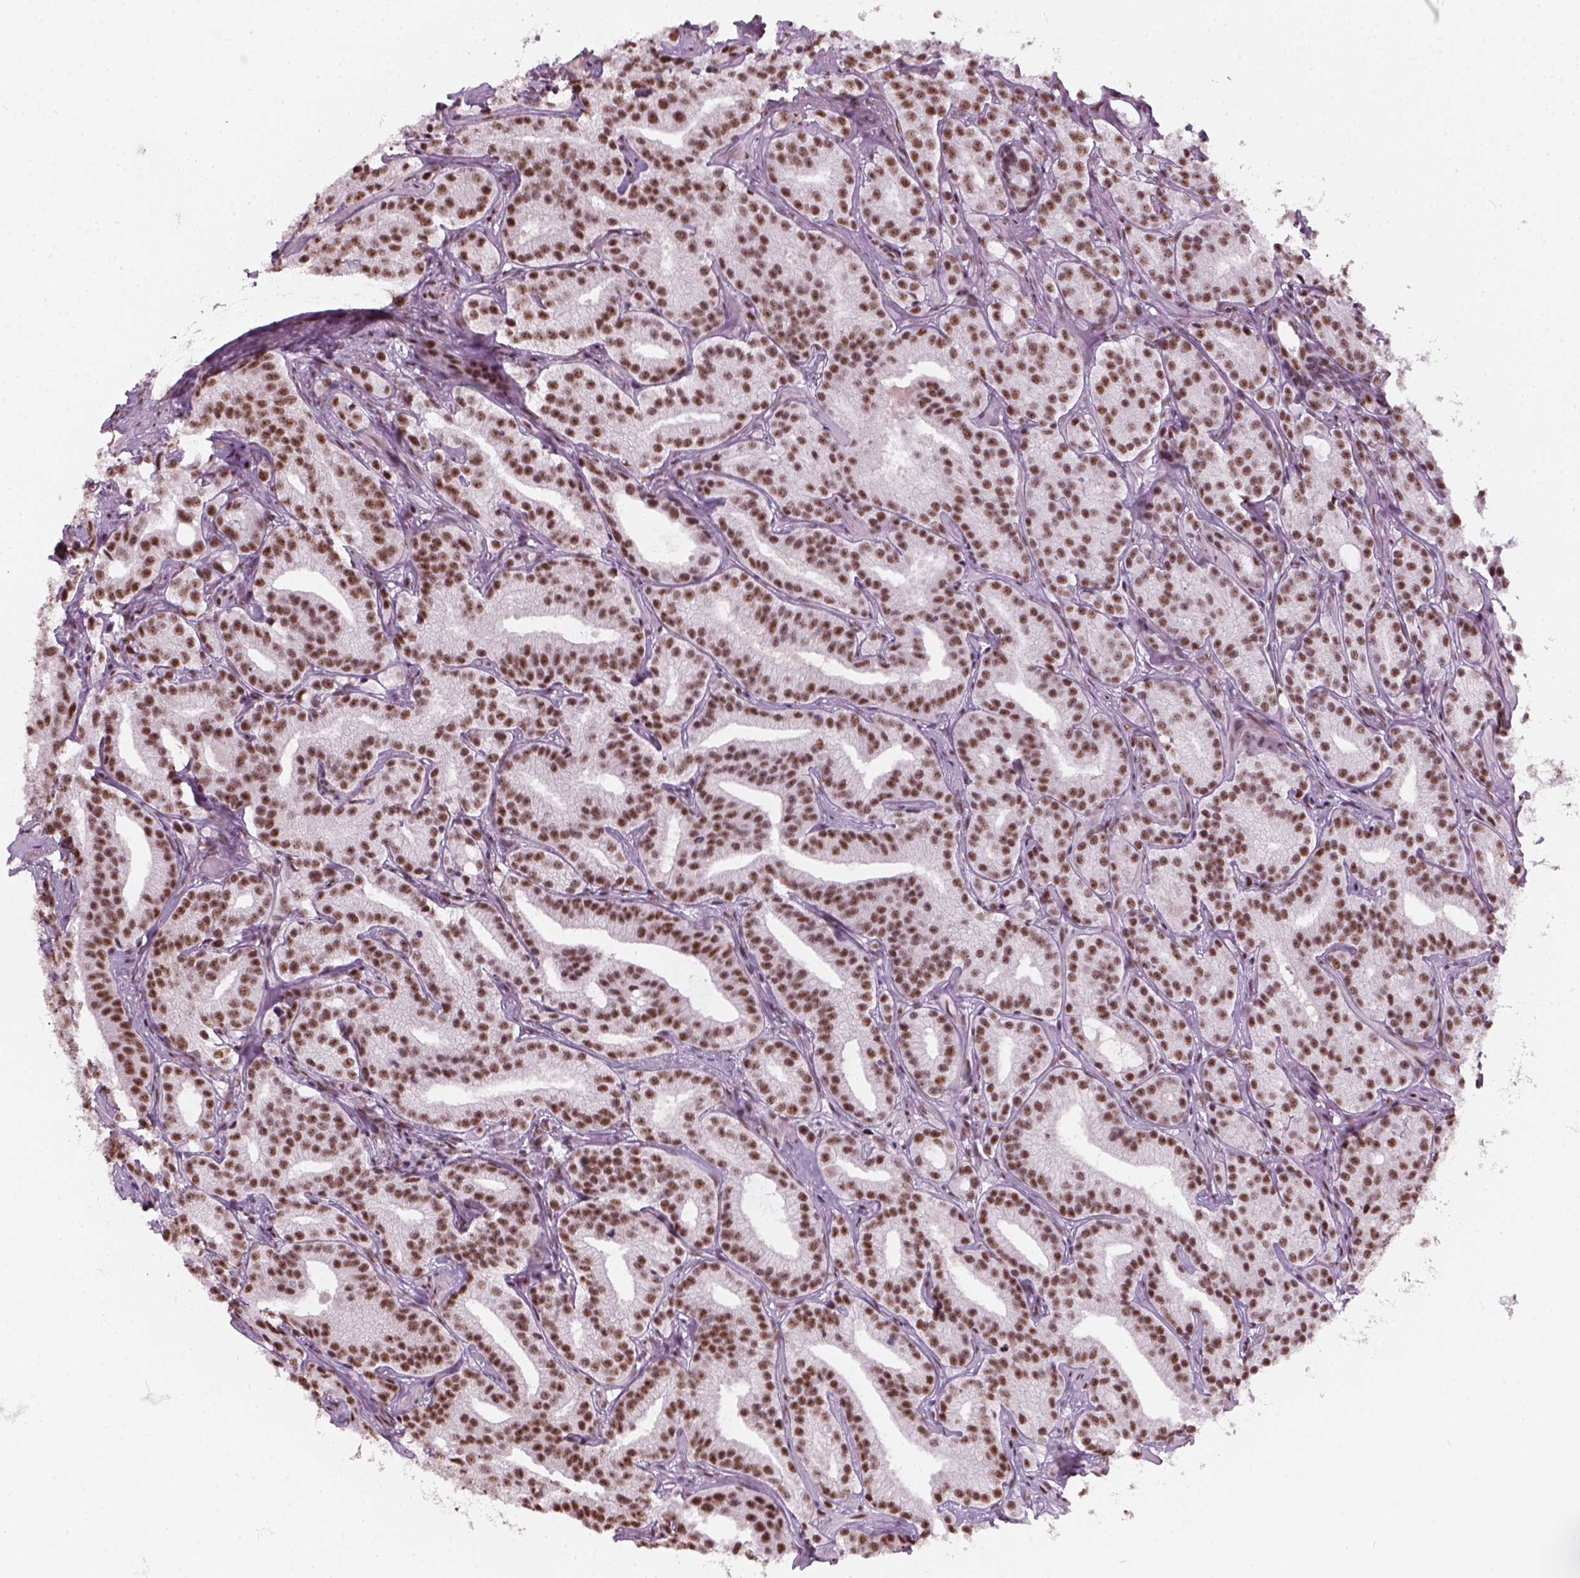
{"staining": {"intensity": "moderate", "quantity": ">75%", "location": "nuclear"}, "tissue": "prostate cancer", "cell_type": "Tumor cells", "image_type": "cancer", "snomed": [{"axis": "morphology", "description": "Adenocarcinoma, High grade"}, {"axis": "topography", "description": "Prostate"}], "caption": "Human high-grade adenocarcinoma (prostate) stained with a protein marker demonstrates moderate staining in tumor cells.", "gene": "GTF2F1", "patient": {"sex": "male", "age": 75}}